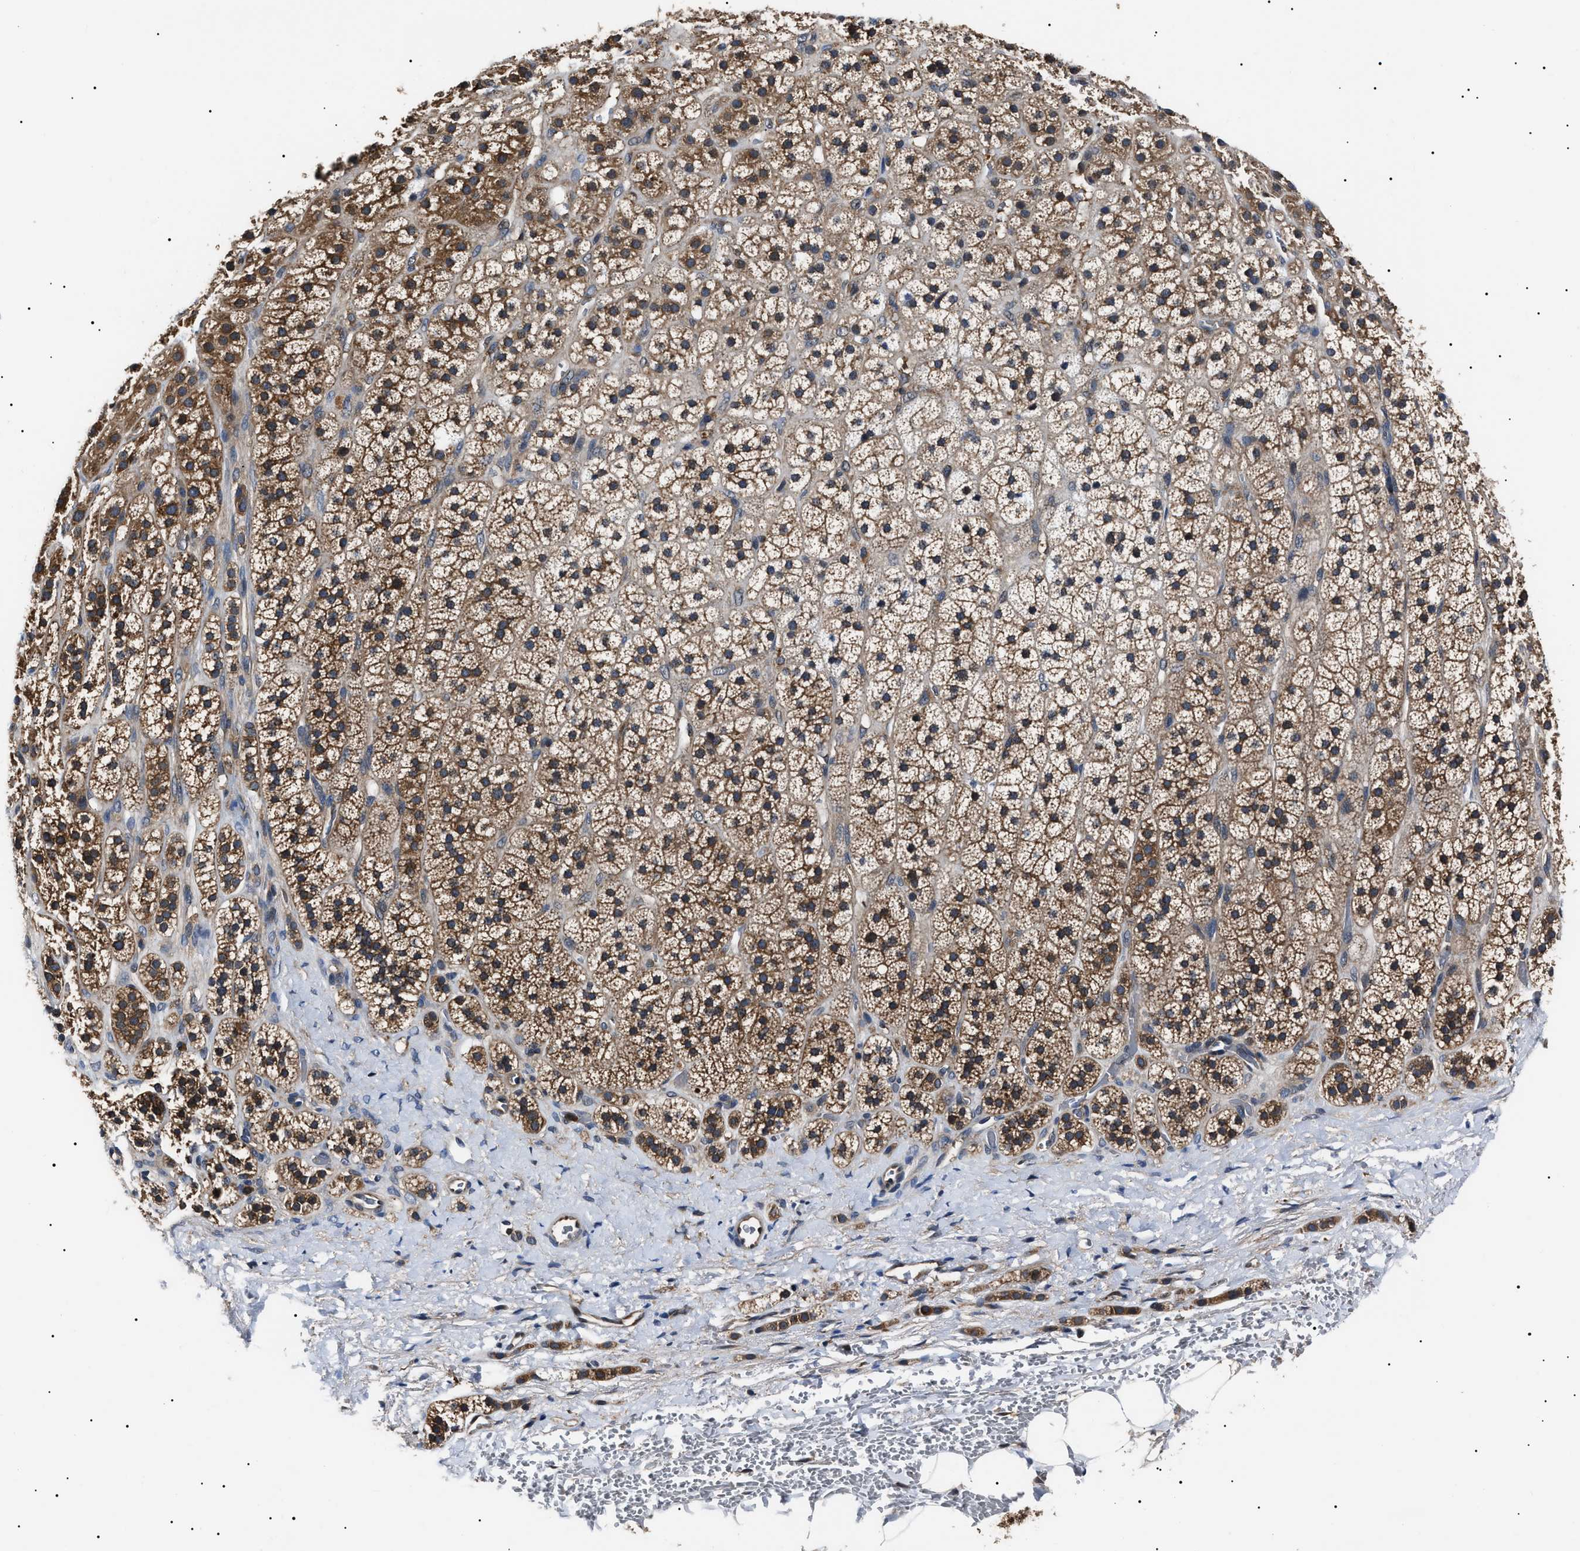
{"staining": {"intensity": "moderate", "quantity": ">75%", "location": "cytoplasmic/membranous"}, "tissue": "adrenal gland", "cell_type": "Glandular cells", "image_type": "normal", "snomed": [{"axis": "morphology", "description": "Normal tissue, NOS"}, {"axis": "topography", "description": "Adrenal gland"}], "caption": "Adrenal gland stained with immunohistochemistry (IHC) reveals moderate cytoplasmic/membranous positivity in approximately >75% of glandular cells. (brown staining indicates protein expression, while blue staining denotes nuclei).", "gene": "CCT8", "patient": {"sex": "male", "age": 56}}